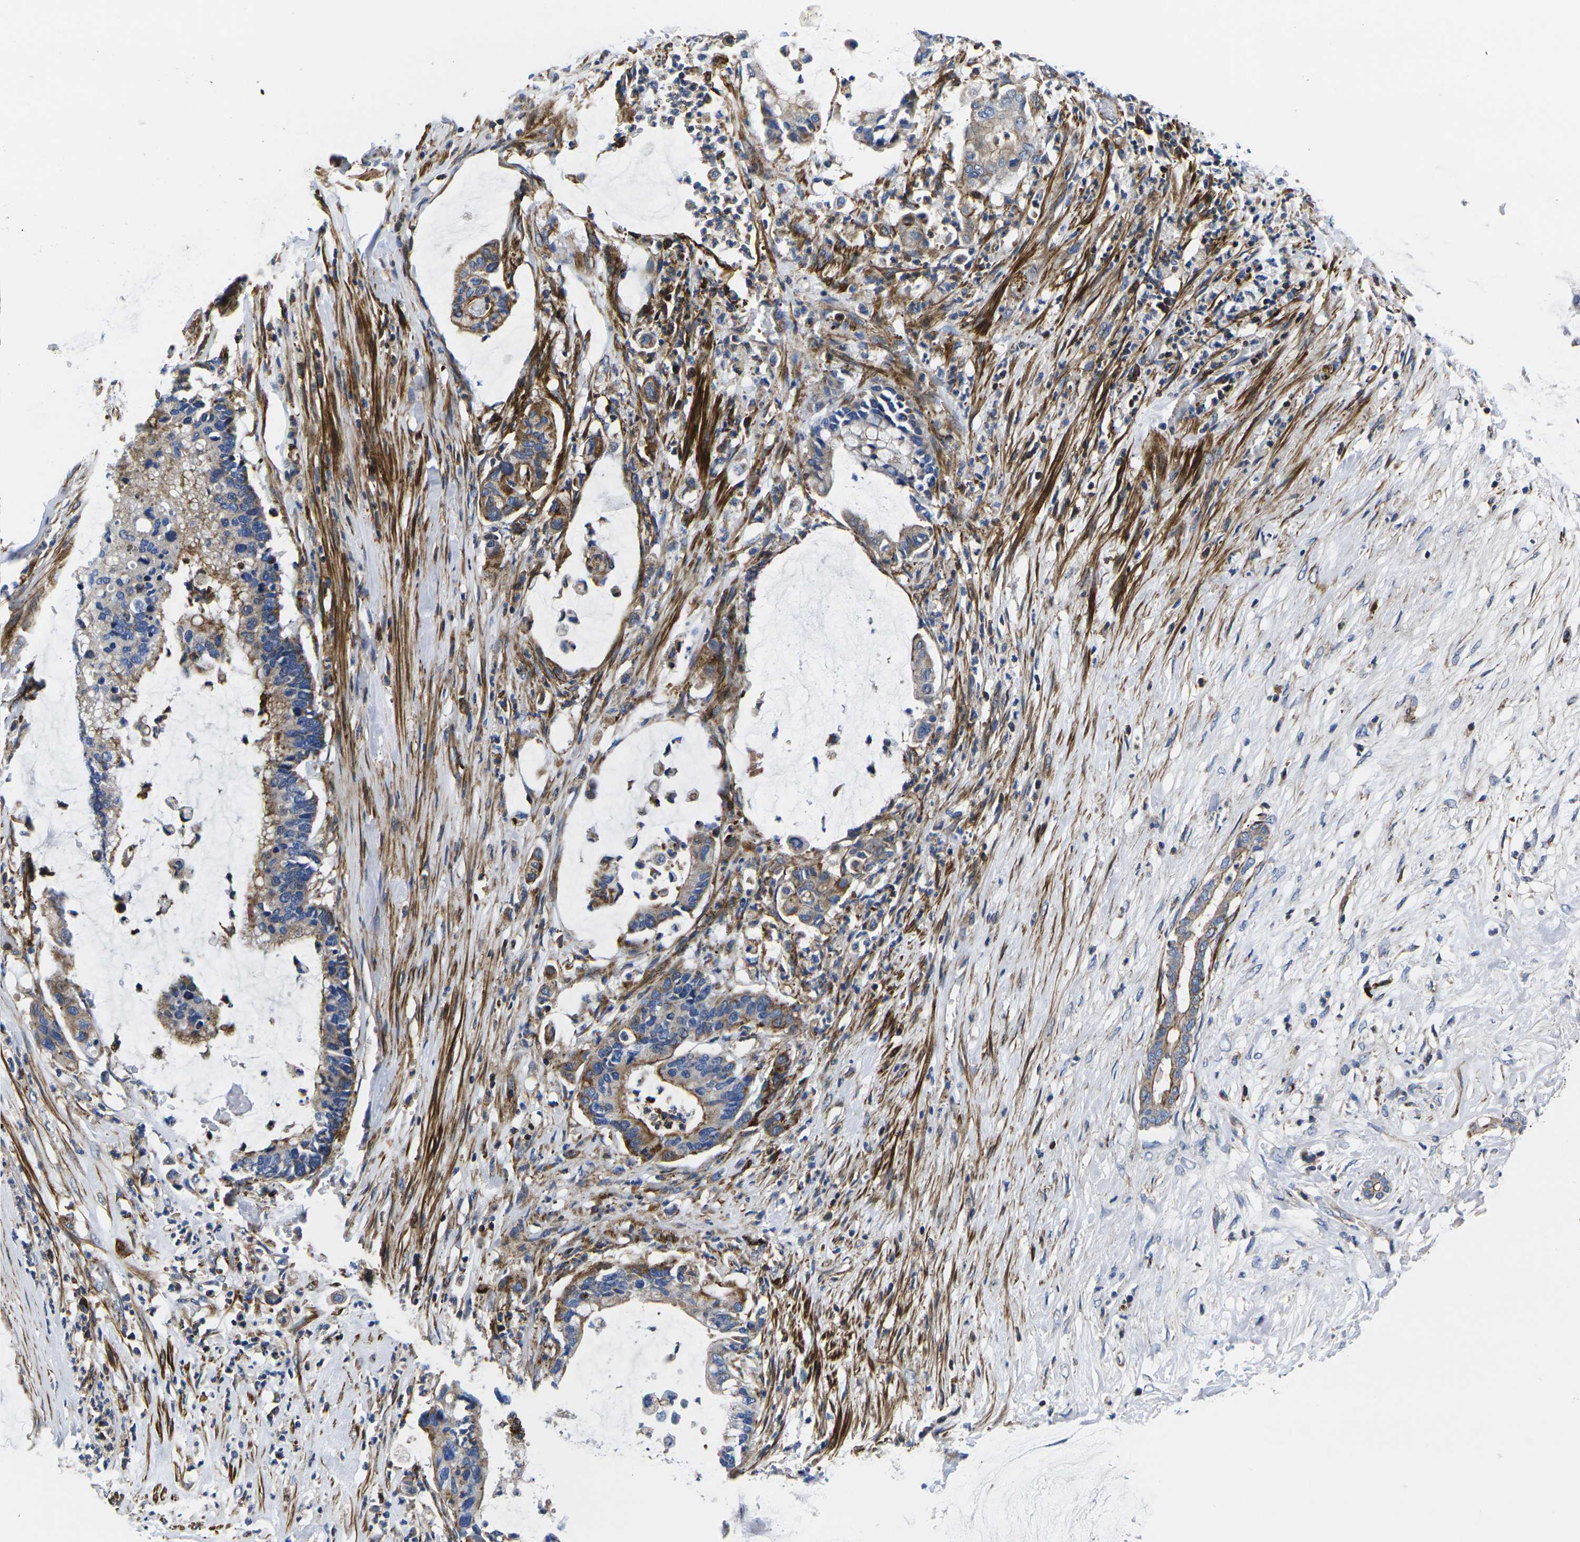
{"staining": {"intensity": "moderate", "quantity": "25%-75%", "location": "cytoplasmic/membranous"}, "tissue": "pancreatic cancer", "cell_type": "Tumor cells", "image_type": "cancer", "snomed": [{"axis": "morphology", "description": "Adenocarcinoma, NOS"}, {"axis": "topography", "description": "Pancreas"}], "caption": "This histopathology image displays immunohistochemistry staining of pancreatic cancer (adenocarcinoma), with medium moderate cytoplasmic/membranous staining in approximately 25%-75% of tumor cells.", "gene": "GPR4", "patient": {"sex": "male", "age": 41}}